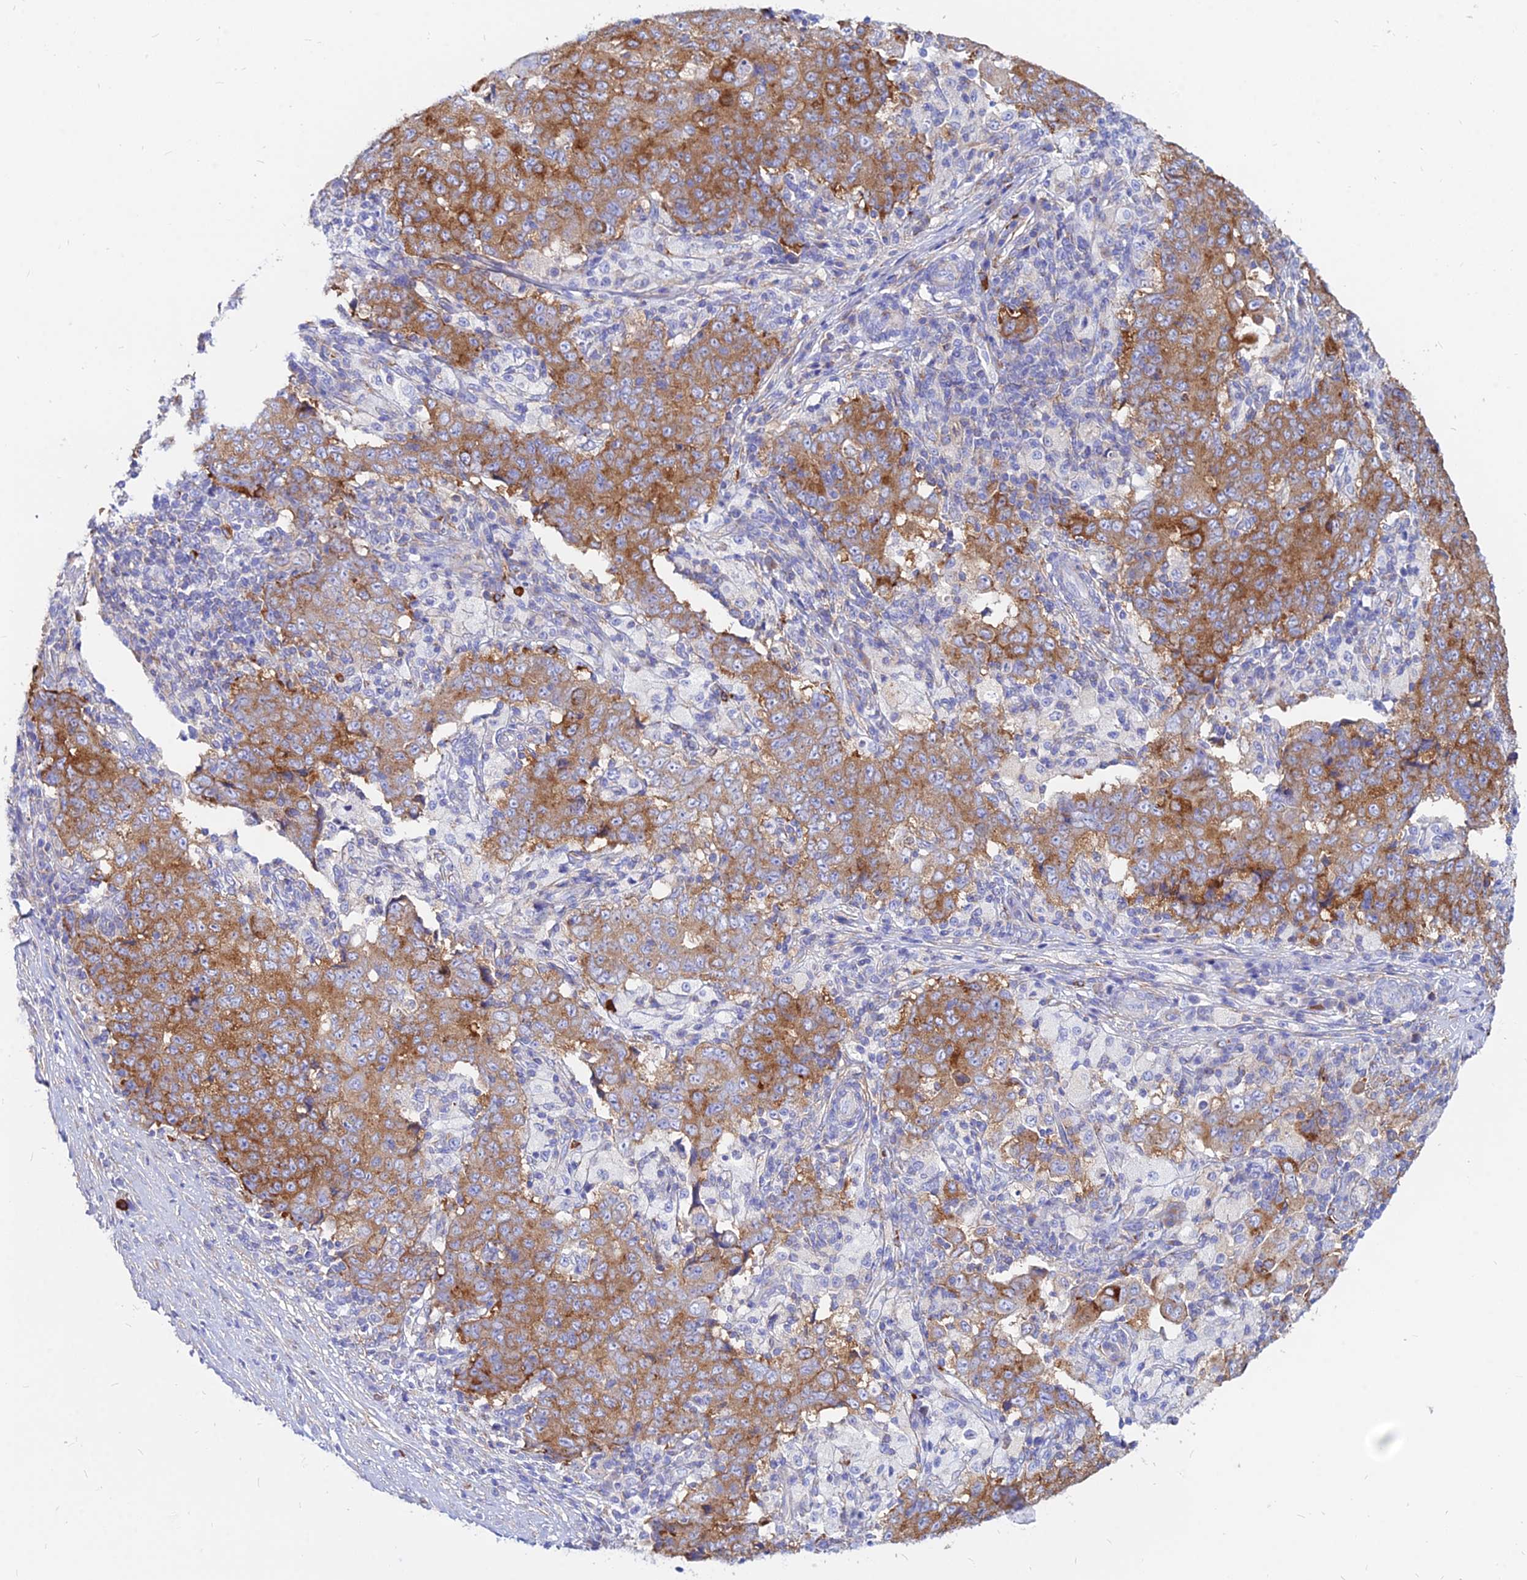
{"staining": {"intensity": "strong", "quantity": ">75%", "location": "cytoplasmic/membranous"}, "tissue": "ovarian cancer", "cell_type": "Tumor cells", "image_type": "cancer", "snomed": [{"axis": "morphology", "description": "Carcinoma, endometroid"}, {"axis": "topography", "description": "Ovary"}], "caption": "Human ovarian cancer (endometroid carcinoma) stained with a brown dye shows strong cytoplasmic/membranous positive staining in about >75% of tumor cells.", "gene": "AGTRAP", "patient": {"sex": "female", "age": 42}}